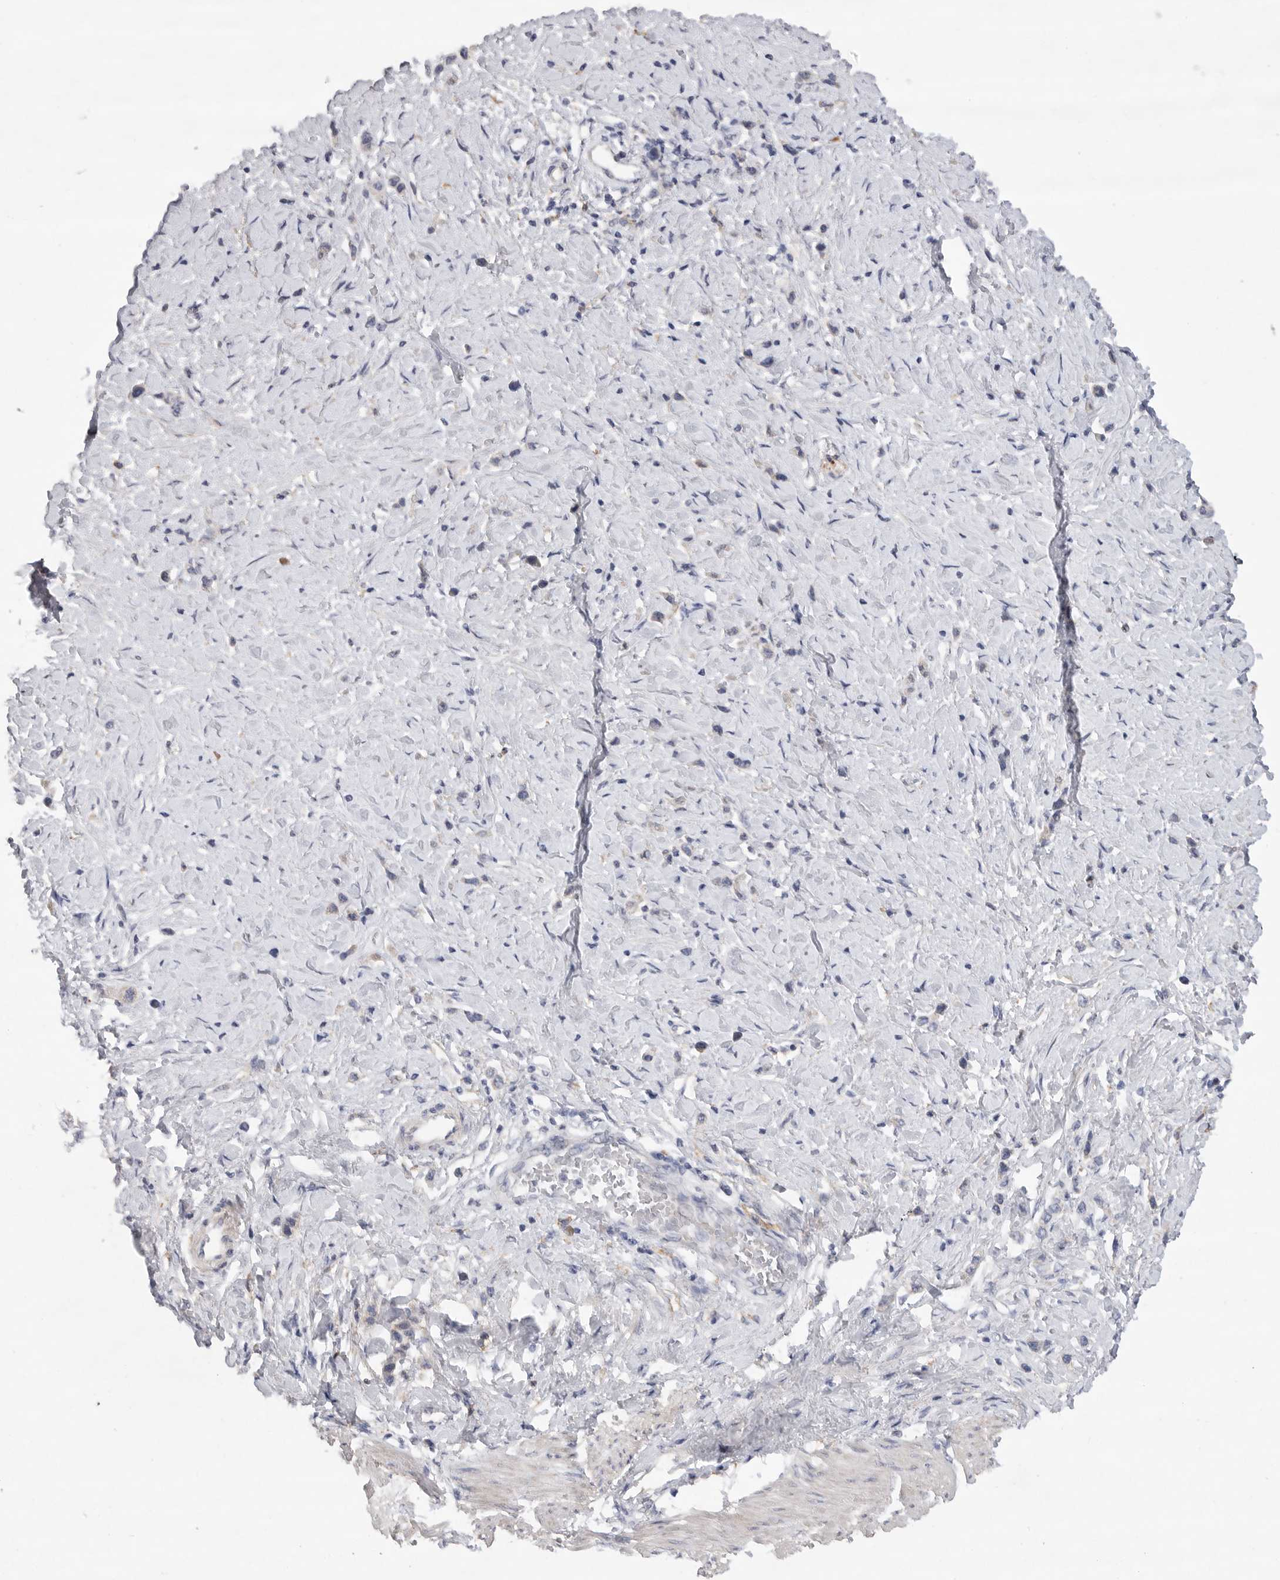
{"staining": {"intensity": "negative", "quantity": "none", "location": "none"}, "tissue": "stomach cancer", "cell_type": "Tumor cells", "image_type": "cancer", "snomed": [{"axis": "morphology", "description": "Adenocarcinoma, NOS"}, {"axis": "topography", "description": "Stomach"}], "caption": "IHC micrograph of neoplastic tissue: human stomach cancer (adenocarcinoma) stained with DAB displays no significant protein staining in tumor cells. (DAB IHC with hematoxylin counter stain).", "gene": "EDEM3", "patient": {"sex": "female", "age": 65}}